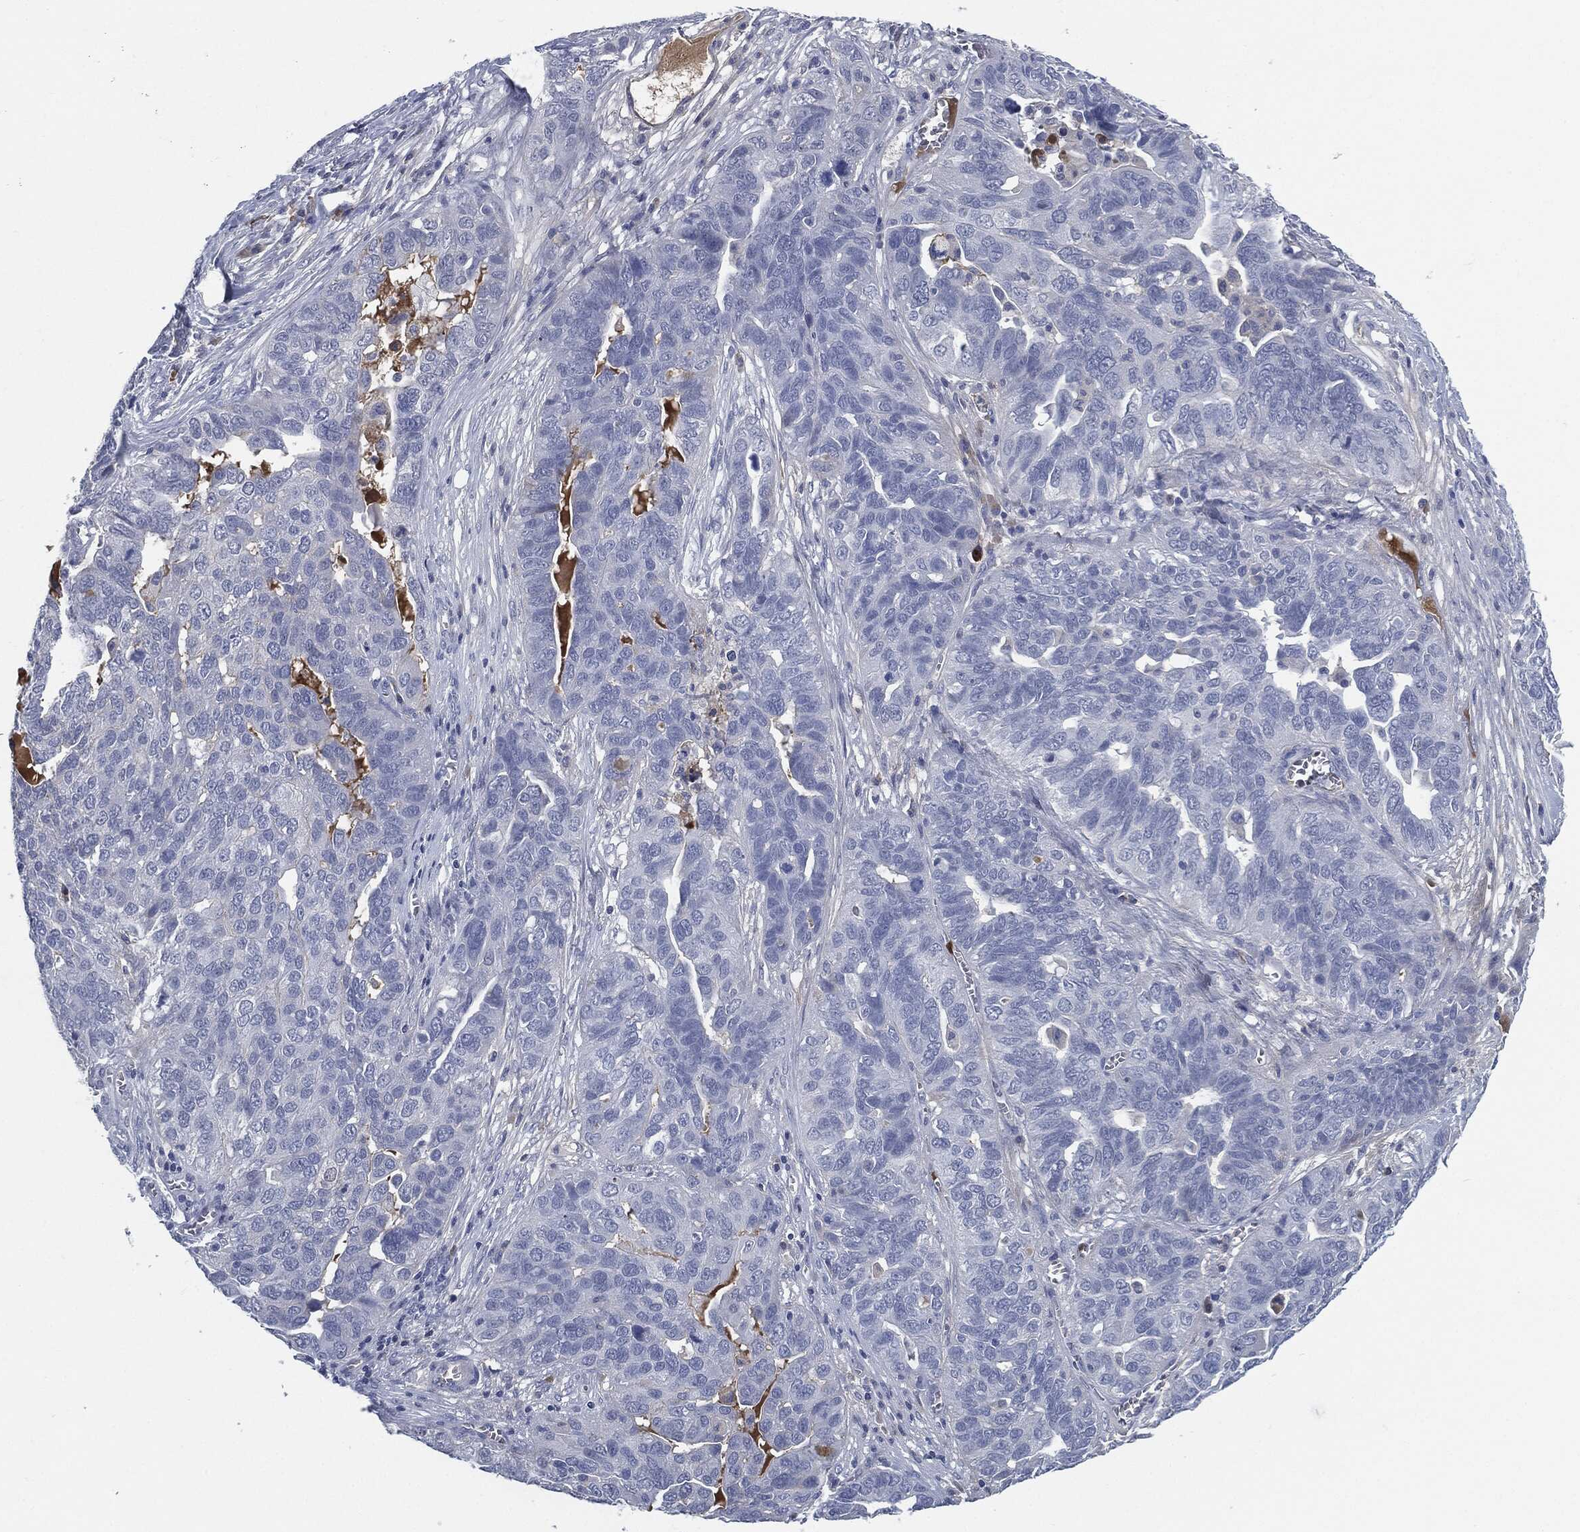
{"staining": {"intensity": "negative", "quantity": "none", "location": "none"}, "tissue": "ovarian cancer", "cell_type": "Tumor cells", "image_type": "cancer", "snomed": [{"axis": "morphology", "description": "Carcinoma, endometroid"}, {"axis": "topography", "description": "Soft tissue"}, {"axis": "topography", "description": "Ovary"}], "caption": "High power microscopy photomicrograph of an immunohistochemistry (IHC) photomicrograph of ovarian cancer, revealing no significant staining in tumor cells. (DAB (3,3'-diaminobenzidine) IHC visualized using brightfield microscopy, high magnification).", "gene": "MST1", "patient": {"sex": "female", "age": 52}}